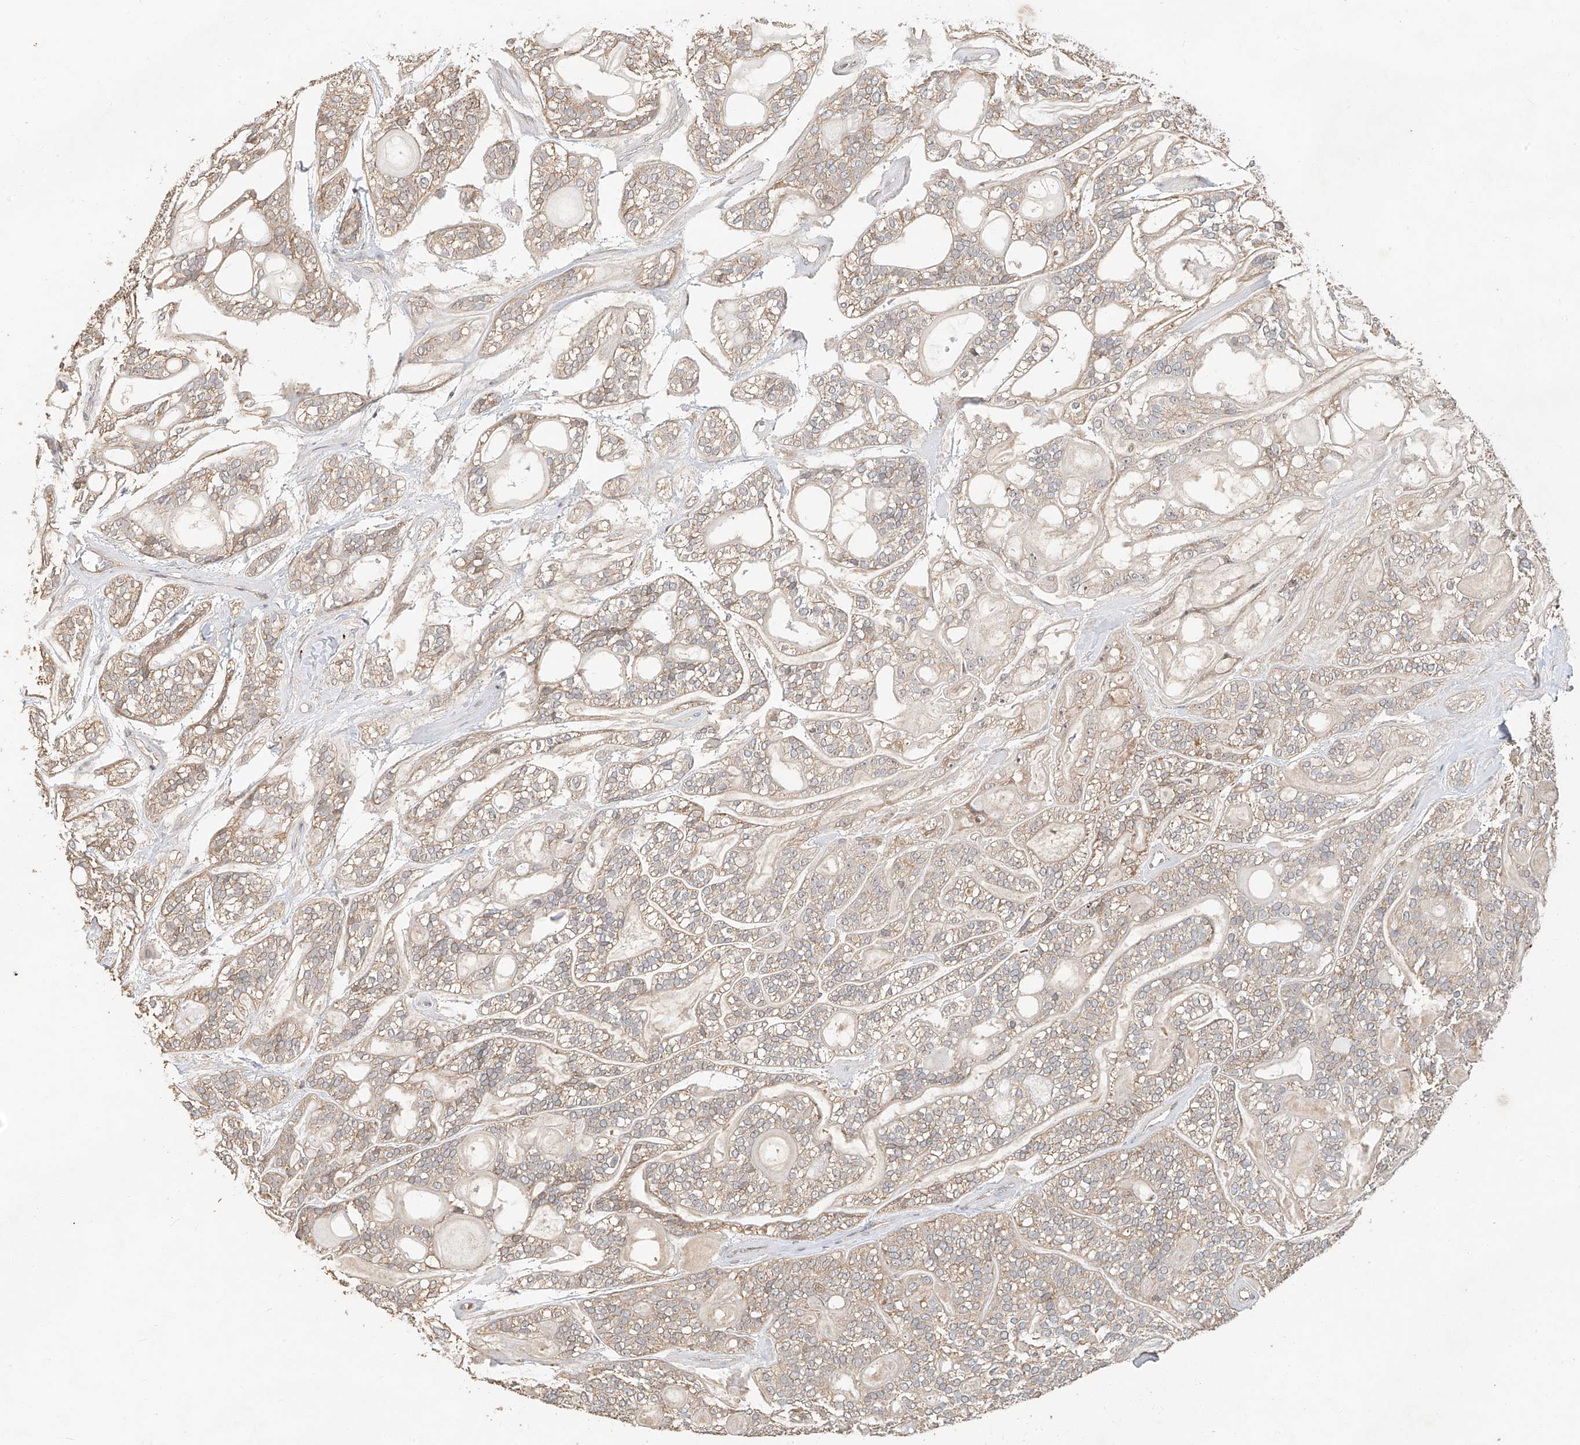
{"staining": {"intensity": "weak", "quantity": "25%-75%", "location": "cytoplasmic/membranous"}, "tissue": "head and neck cancer", "cell_type": "Tumor cells", "image_type": "cancer", "snomed": [{"axis": "morphology", "description": "Adenocarcinoma, NOS"}, {"axis": "topography", "description": "Head-Neck"}], "caption": "IHC image of neoplastic tissue: human head and neck cancer (adenocarcinoma) stained using immunohistochemistry shows low levels of weak protein expression localized specifically in the cytoplasmic/membranous of tumor cells, appearing as a cytoplasmic/membranous brown color.", "gene": "TMEM61", "patient": {"sex": "male", "age": 66}}